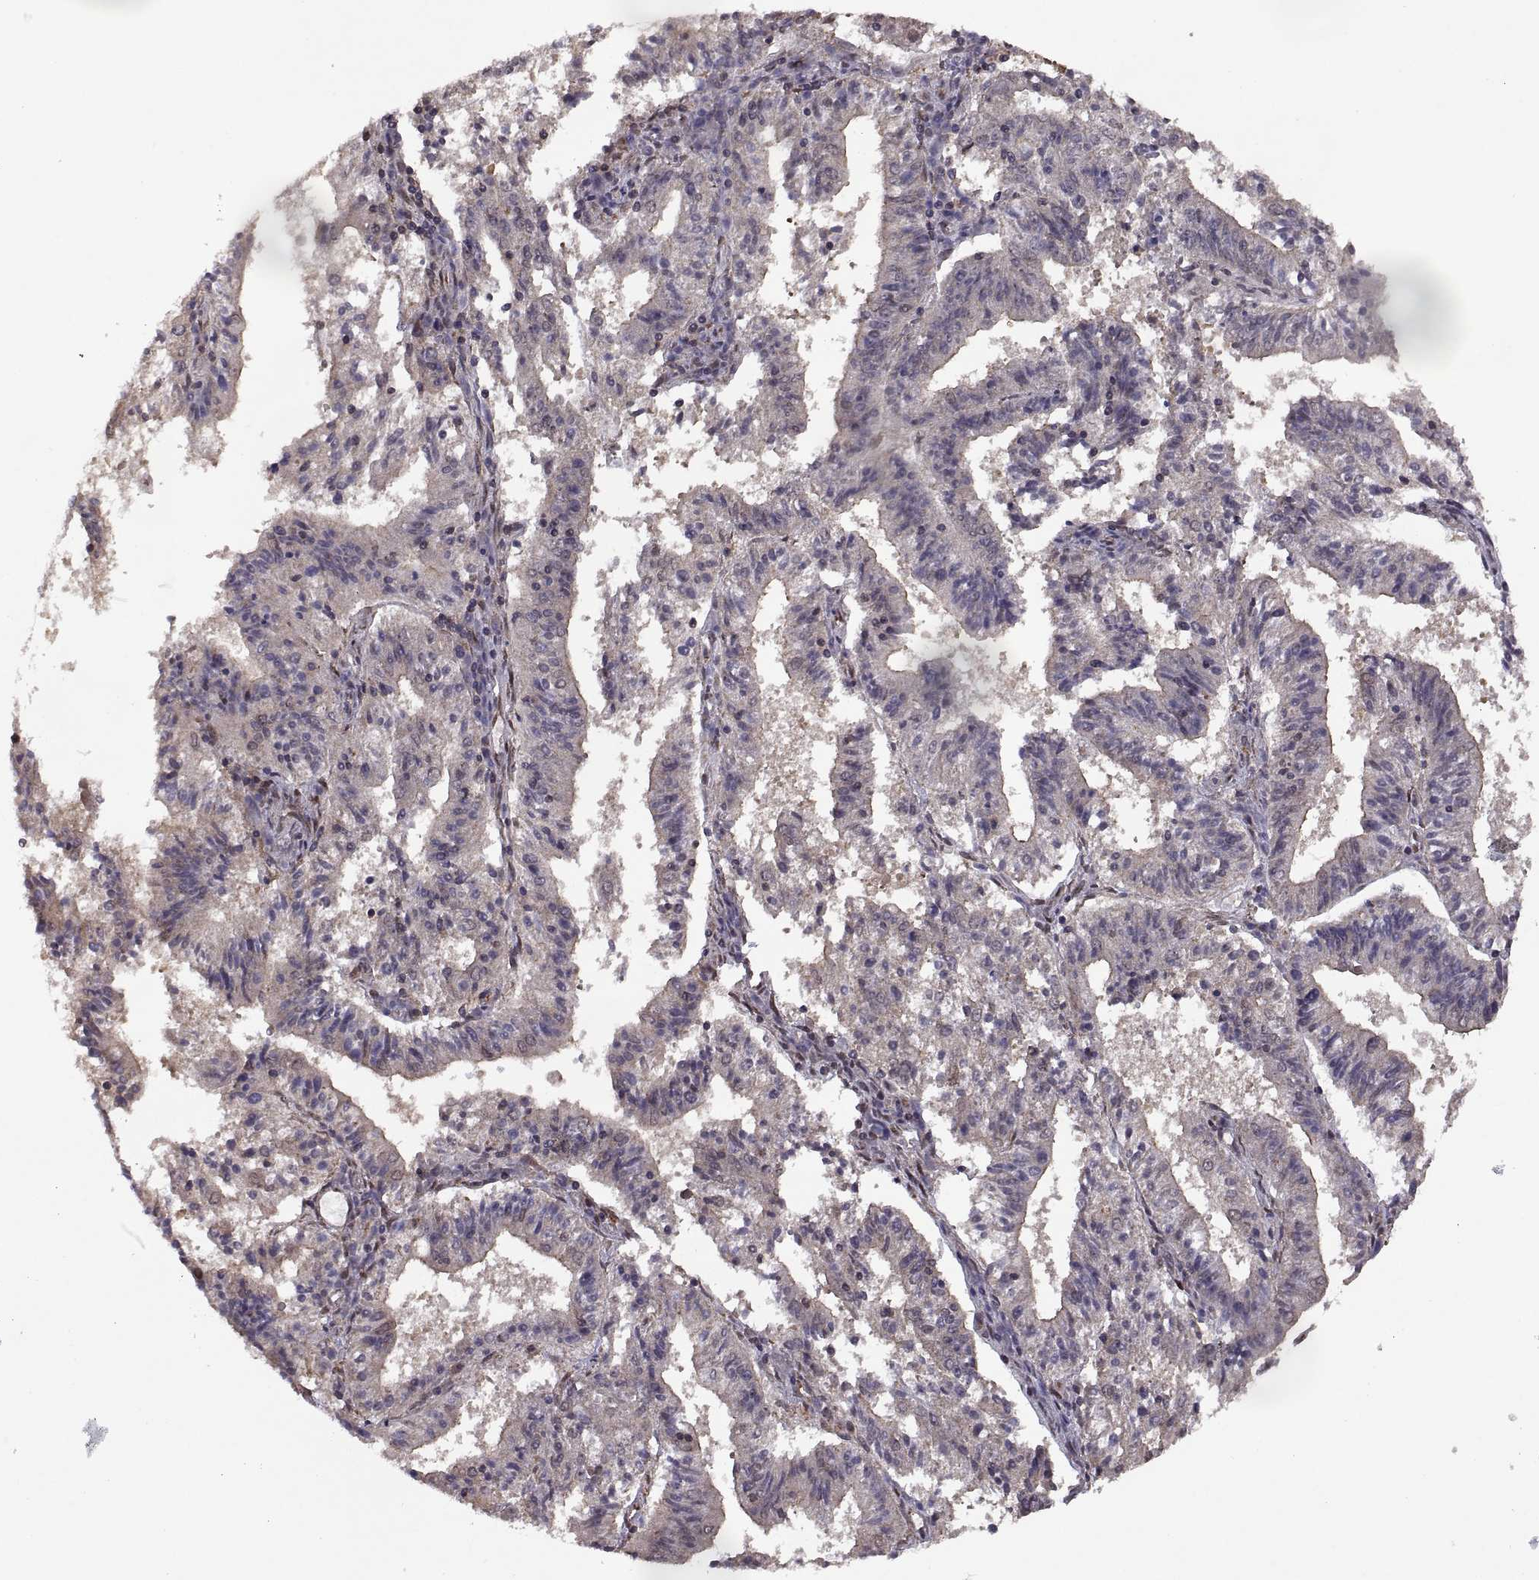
{"staining": {"intensity": "negative", "quantity": "none", "location": "none"}, "tissue": "endometrial cancer", "cell_type": "Tumor cells", "image_type": "cancer", "snomed": [{"axis": "morphology", "description": "Adenocarcinoma, NOS"}, {"axis": "topography", "description": "Endometrium"}], "caption": "Immunohistochemistry photomicrograph of endometrial cancer stained for a protein (brown), which demonstrates no positivity in tumor cells.", "gene": "ARRB1", "patient": {"sex": "female", "age": 82}}